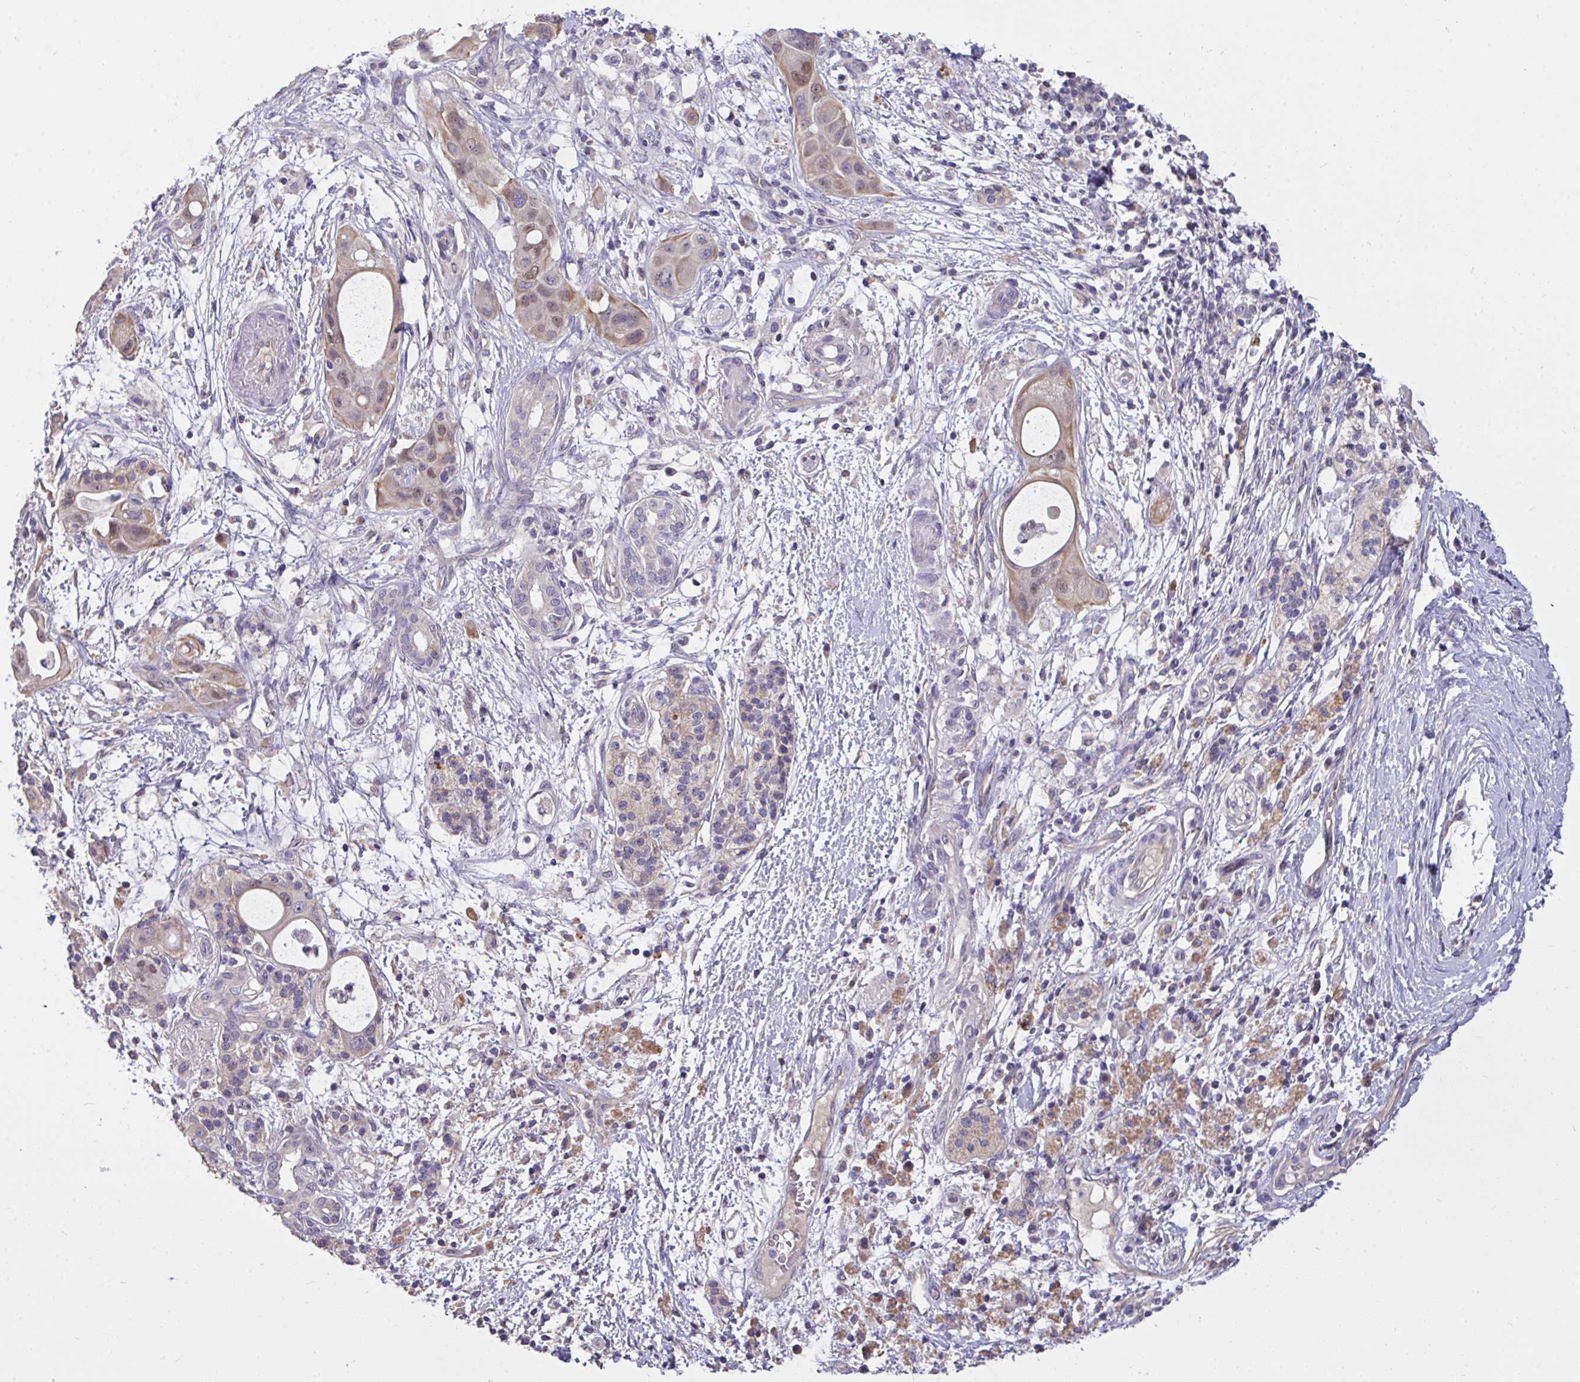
{"staining": {"intensity": "moderate", "quantity": "<25%", "location": "cytoplasmic/membranous,nuclear"}, "tissue": "pancreatic cancer", "cell_type": "Tumor cells", "image_type": "cancer", "snomed": [{"axis": "morphology", "description": "Adenocarcinoma, NOS"}, {"axis": "topography", "description": "Pancreas"}], "caption": "Human pancreatic cancer (adenocarcinoma) stained with a brown dye reveals moderate cytoplasmic/membranous and nuclear positive positivity in approximately <25% of tumor cells.", "gene": "C19orf54", "patient": {"sex": "male", "age": 68}}